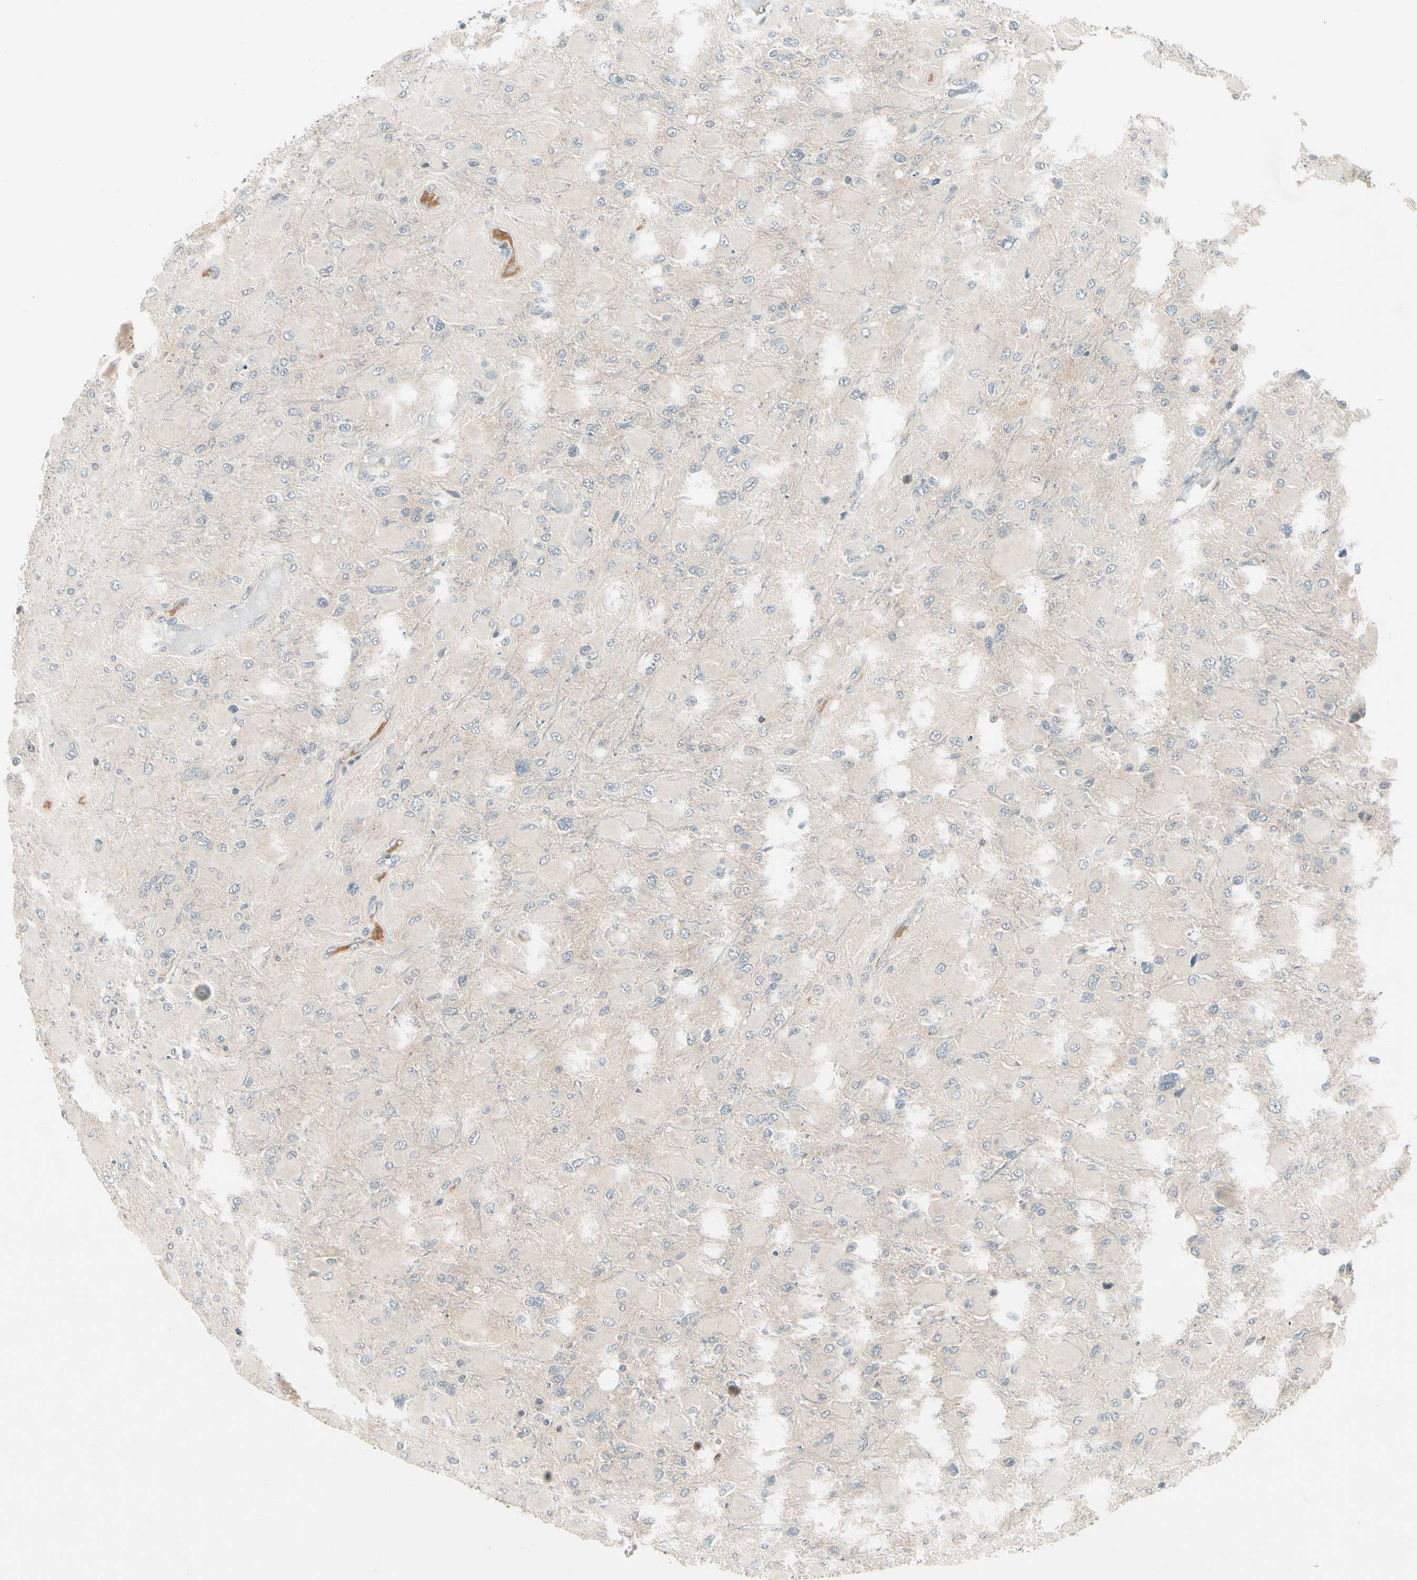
{"staining": {"intensity": "negative", "quantity": "none", "location": "none"}, "tissue": "glioma", "cell_type": "Tumor cells", "image_type": "cancer", "snomed": [{"axis": "morphology", "description": "Glioma, malignant, High grade"}, {"axis": "topography", "description": "Cerebral cortex"}], "caption": "Immunohistochemical staining of glioma shows no significant expression in tumor cells.", "gene": "CCL4", "patient": {"sex": "female", "age": 36}}